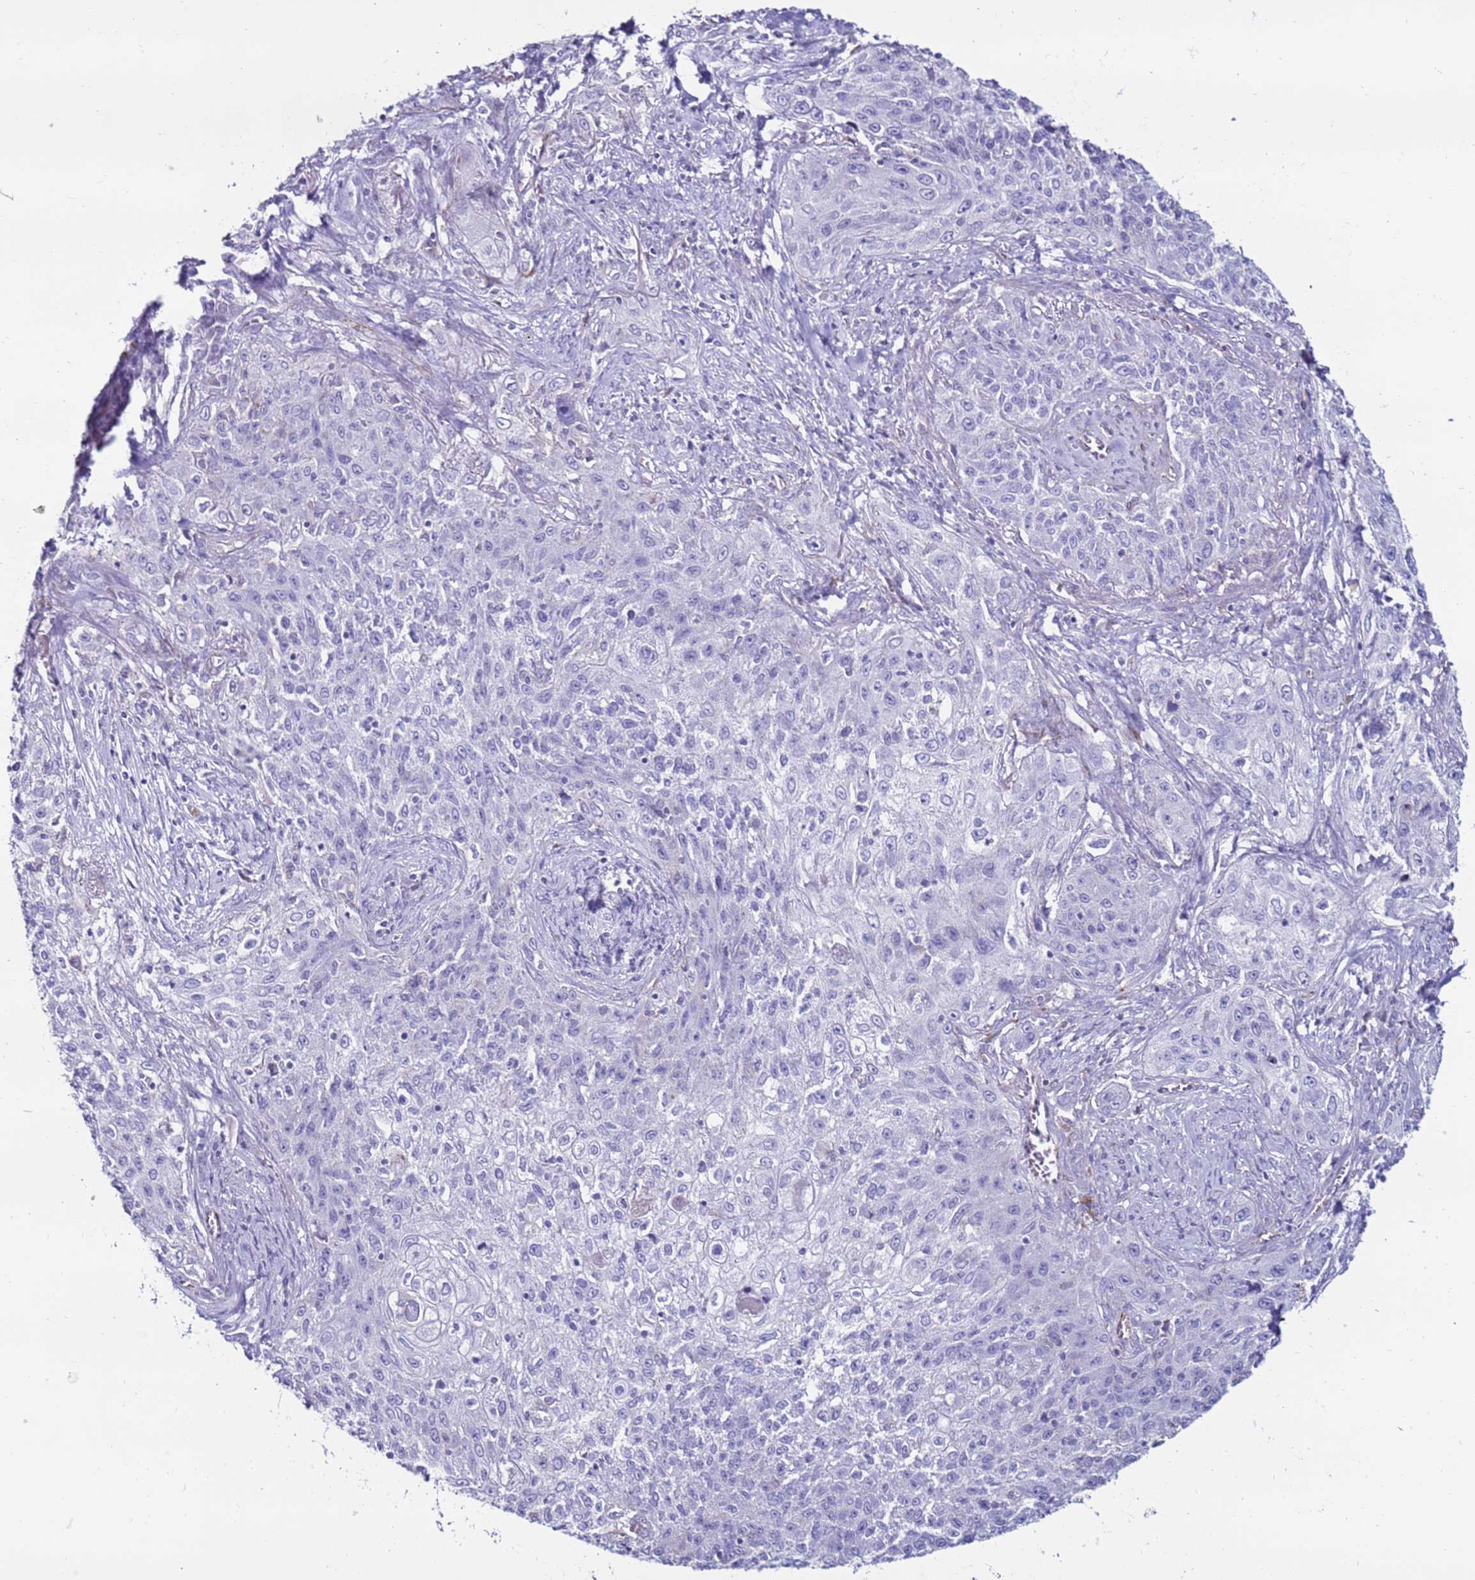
{"staining": {"intensity": "negative", "quantity": "none", "location": "none"}, "tissue": "lung cancer", "cell_type": "Tumor cells", "image_type": "cancer", "snomed": [{"axis": "morphology", "description": "Squamous cell carcinoma, NOS"}, {"axis": "topography", "description": "Lung"}], "caption": "Lung cancer stained for a protein using IHC demonstrates no staining tumor cells.", "gene": "CLEC4M", "patient": {"sex": "female", "age": 69}}